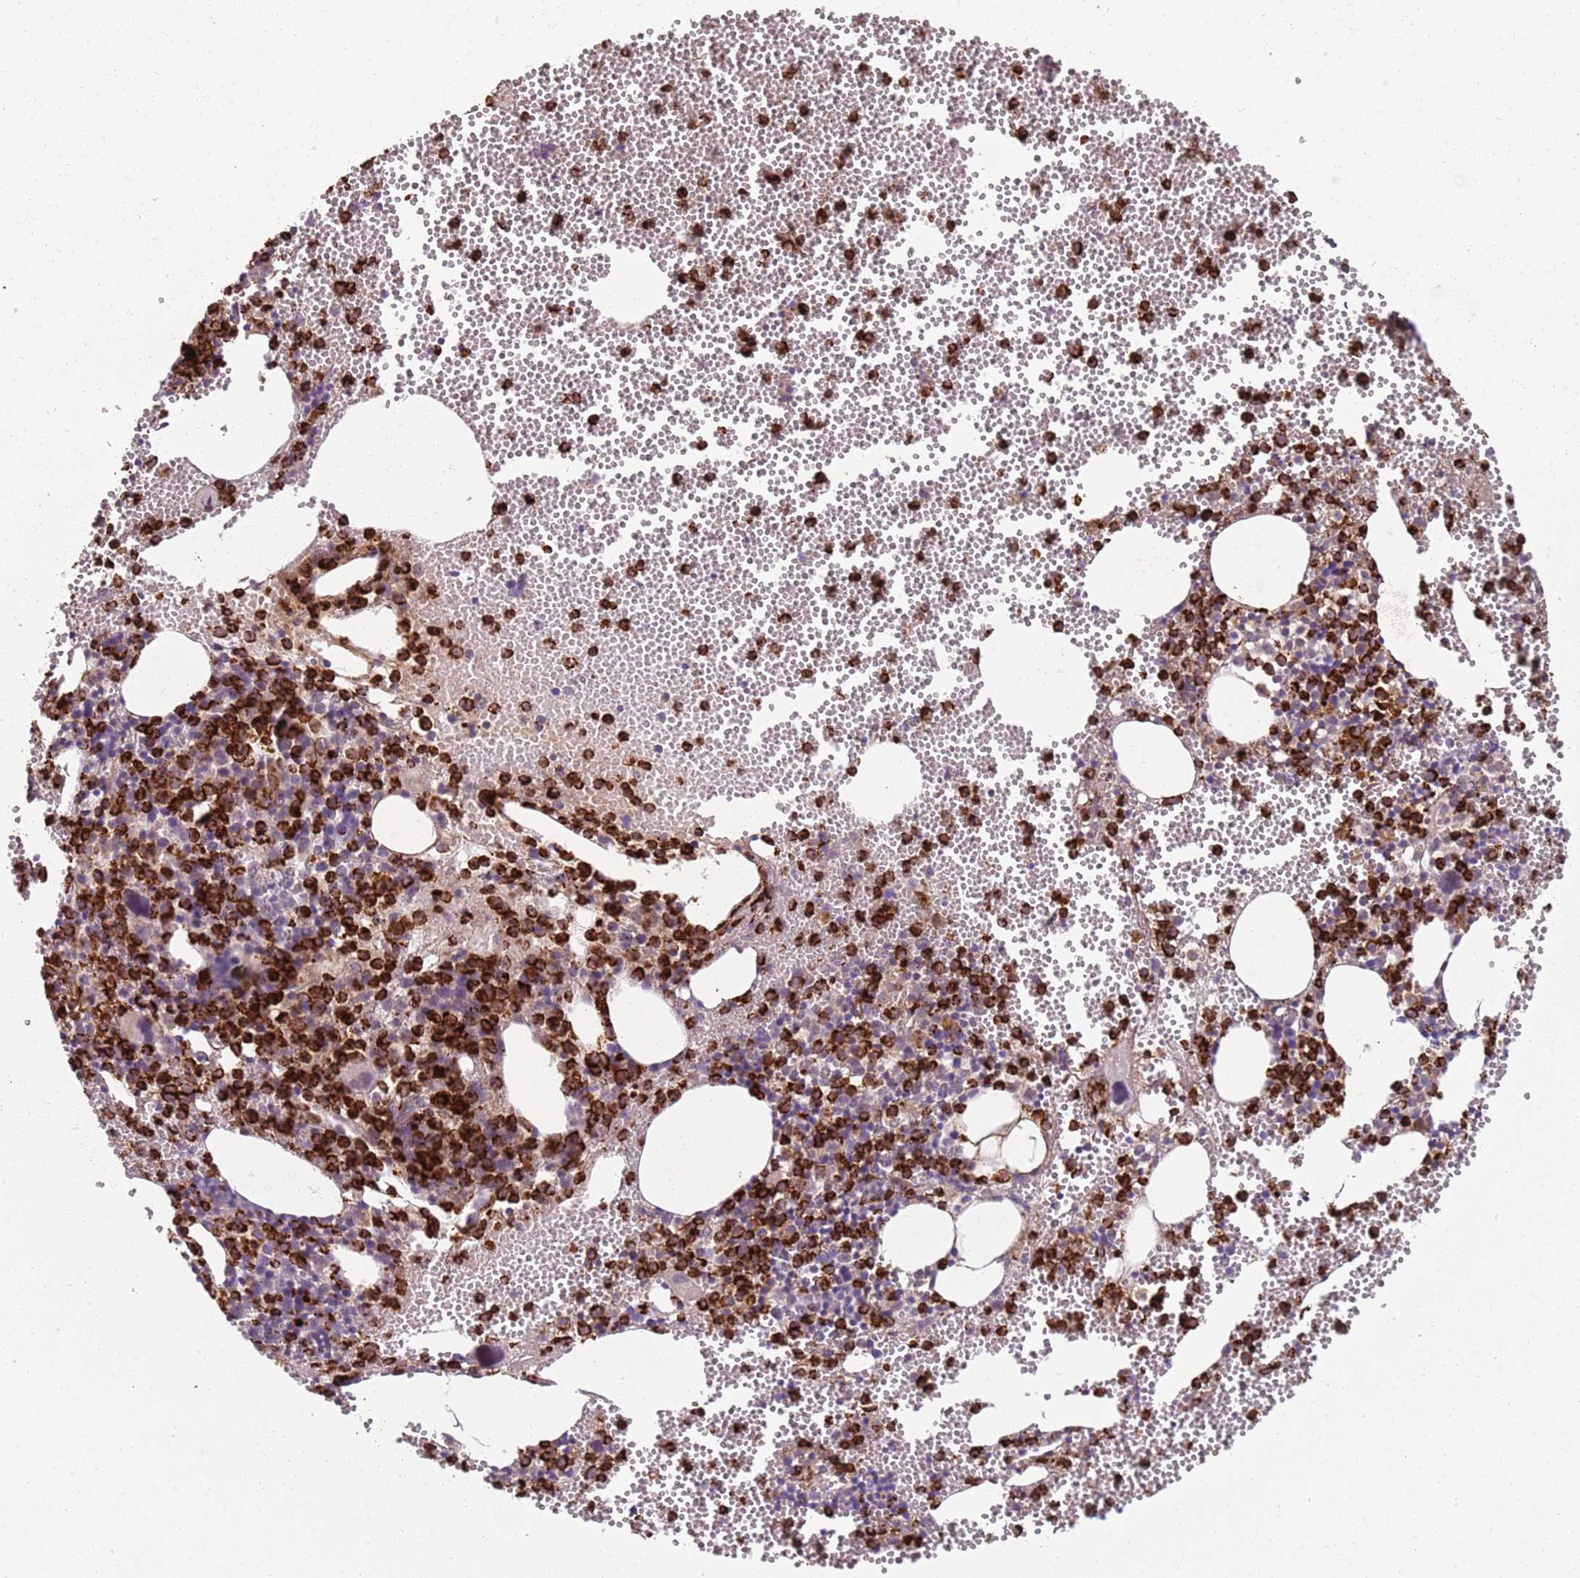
{"staining": {"intensity": "strong", "quantity": "25%-75%", "location": "cytoplasmic/membranous"}, "tissue": "bone marrow", "cell_type": "Hematopoietic cells", "image_type": "normal", "snomed": [{"axis": "morphology", "description": "Normal tissue, NOS"}, {"axis": "topography", "description": "Bone marrow"}], "caption": "About 25%-75% of hematopoietic cells in benign bone marrow reveal strong cytoplasmic/membranous protein staining as visualized by brown immunohistochemical staining.", "gene": "NBPF4", "patient": {"sex": "female", "age": 77}}